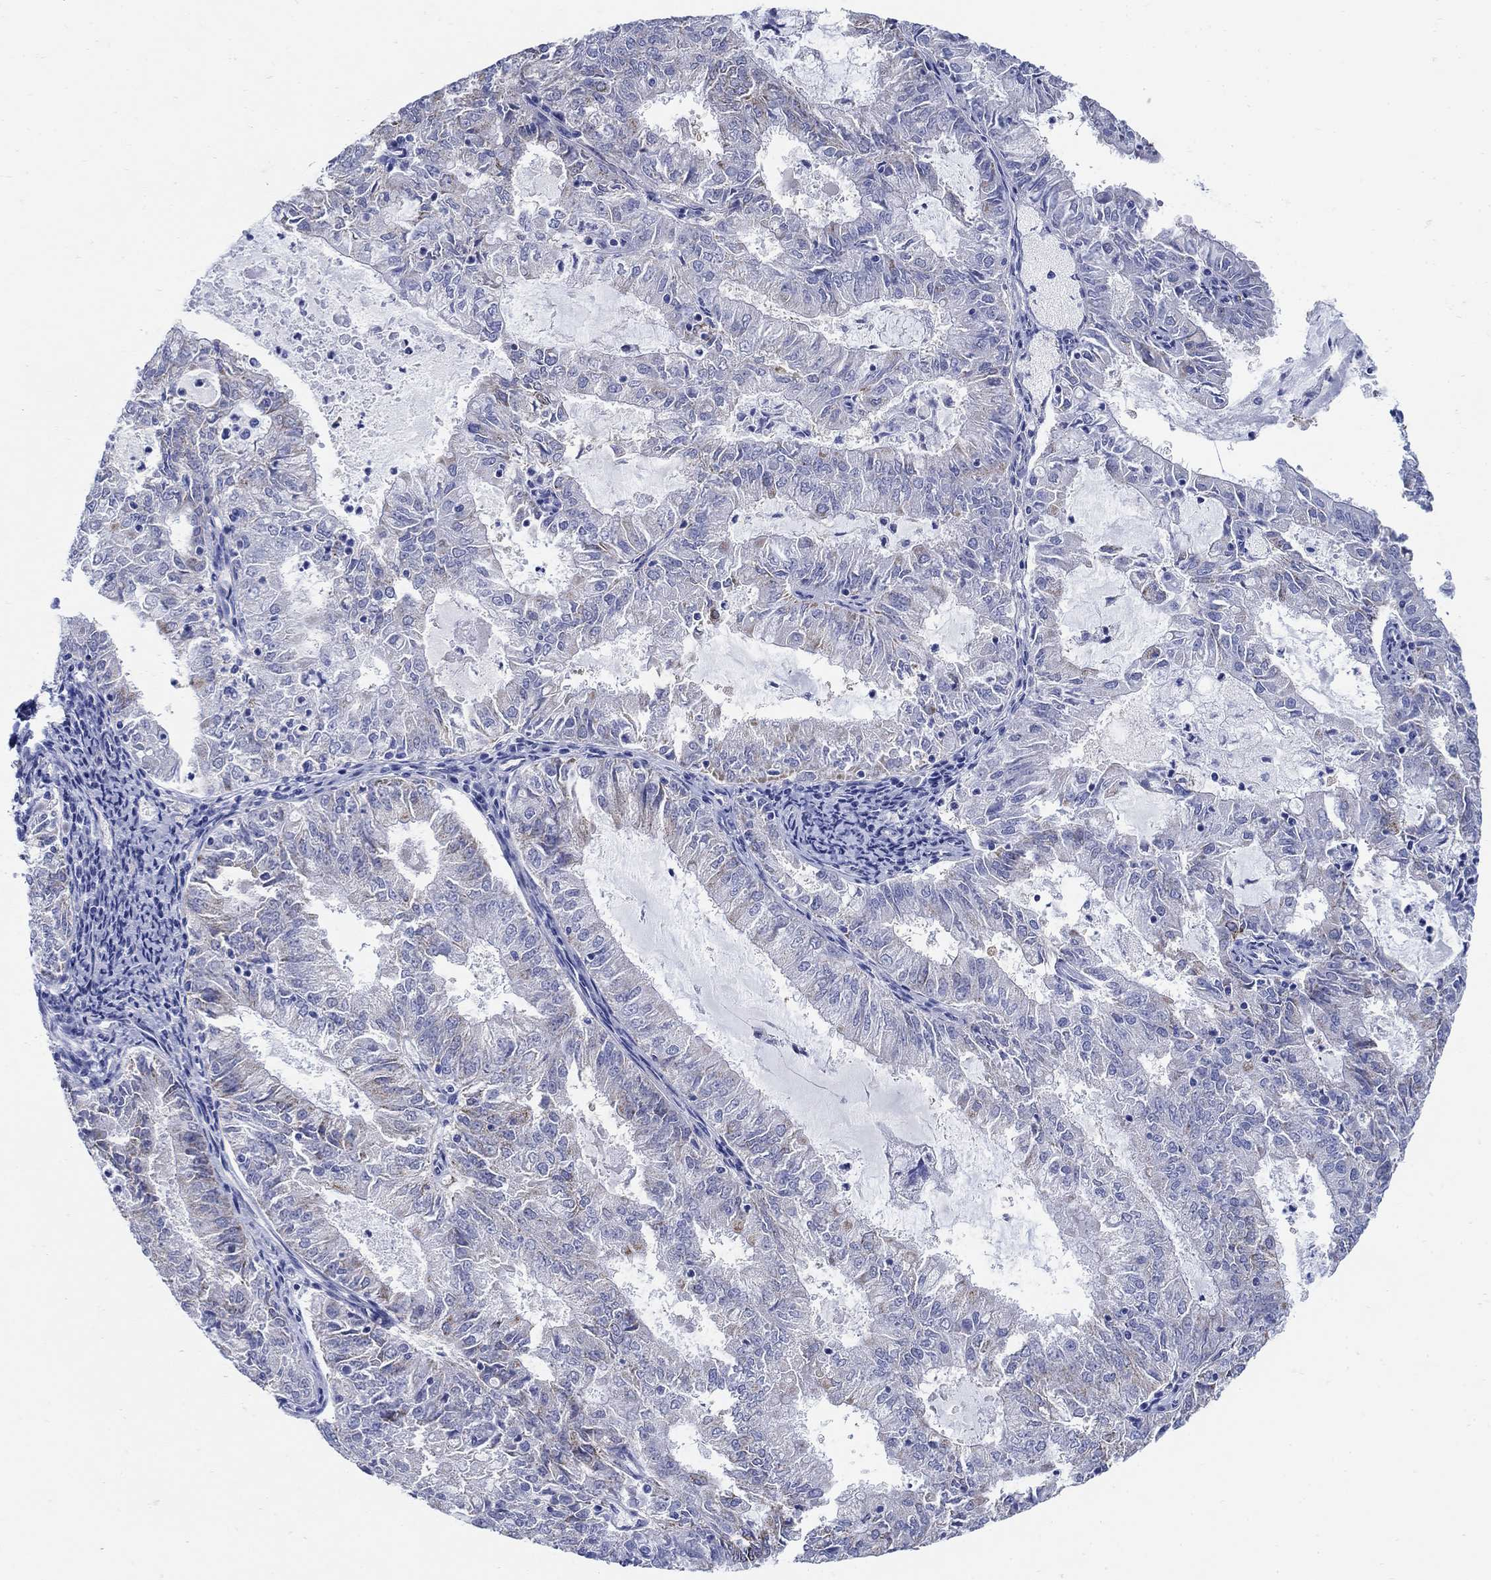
{"staining": {"intensity": "weak", "quantity": "<25%", "location": "cytoplasmic/membranous"}, "tissue": "endometrial cancer", "cell_type": "Tumor cells", "image_type": "cancer", "snomed": [{"axis": "morphology", "description": "Adenocarcinoma, NOS"}, {"axis": "topography", "description": "Endometrium"}], "caption": "Tumor cells show no significant positivity in endometrial cancer (adenocarcinoma). (DAB (3,3'-diaminobenzidine) immunohistochemistry visualized using brightfield microscopy, high magnification).", "gene": "ZDHHC14", "patient": {"sex": "female", "age": 57}}